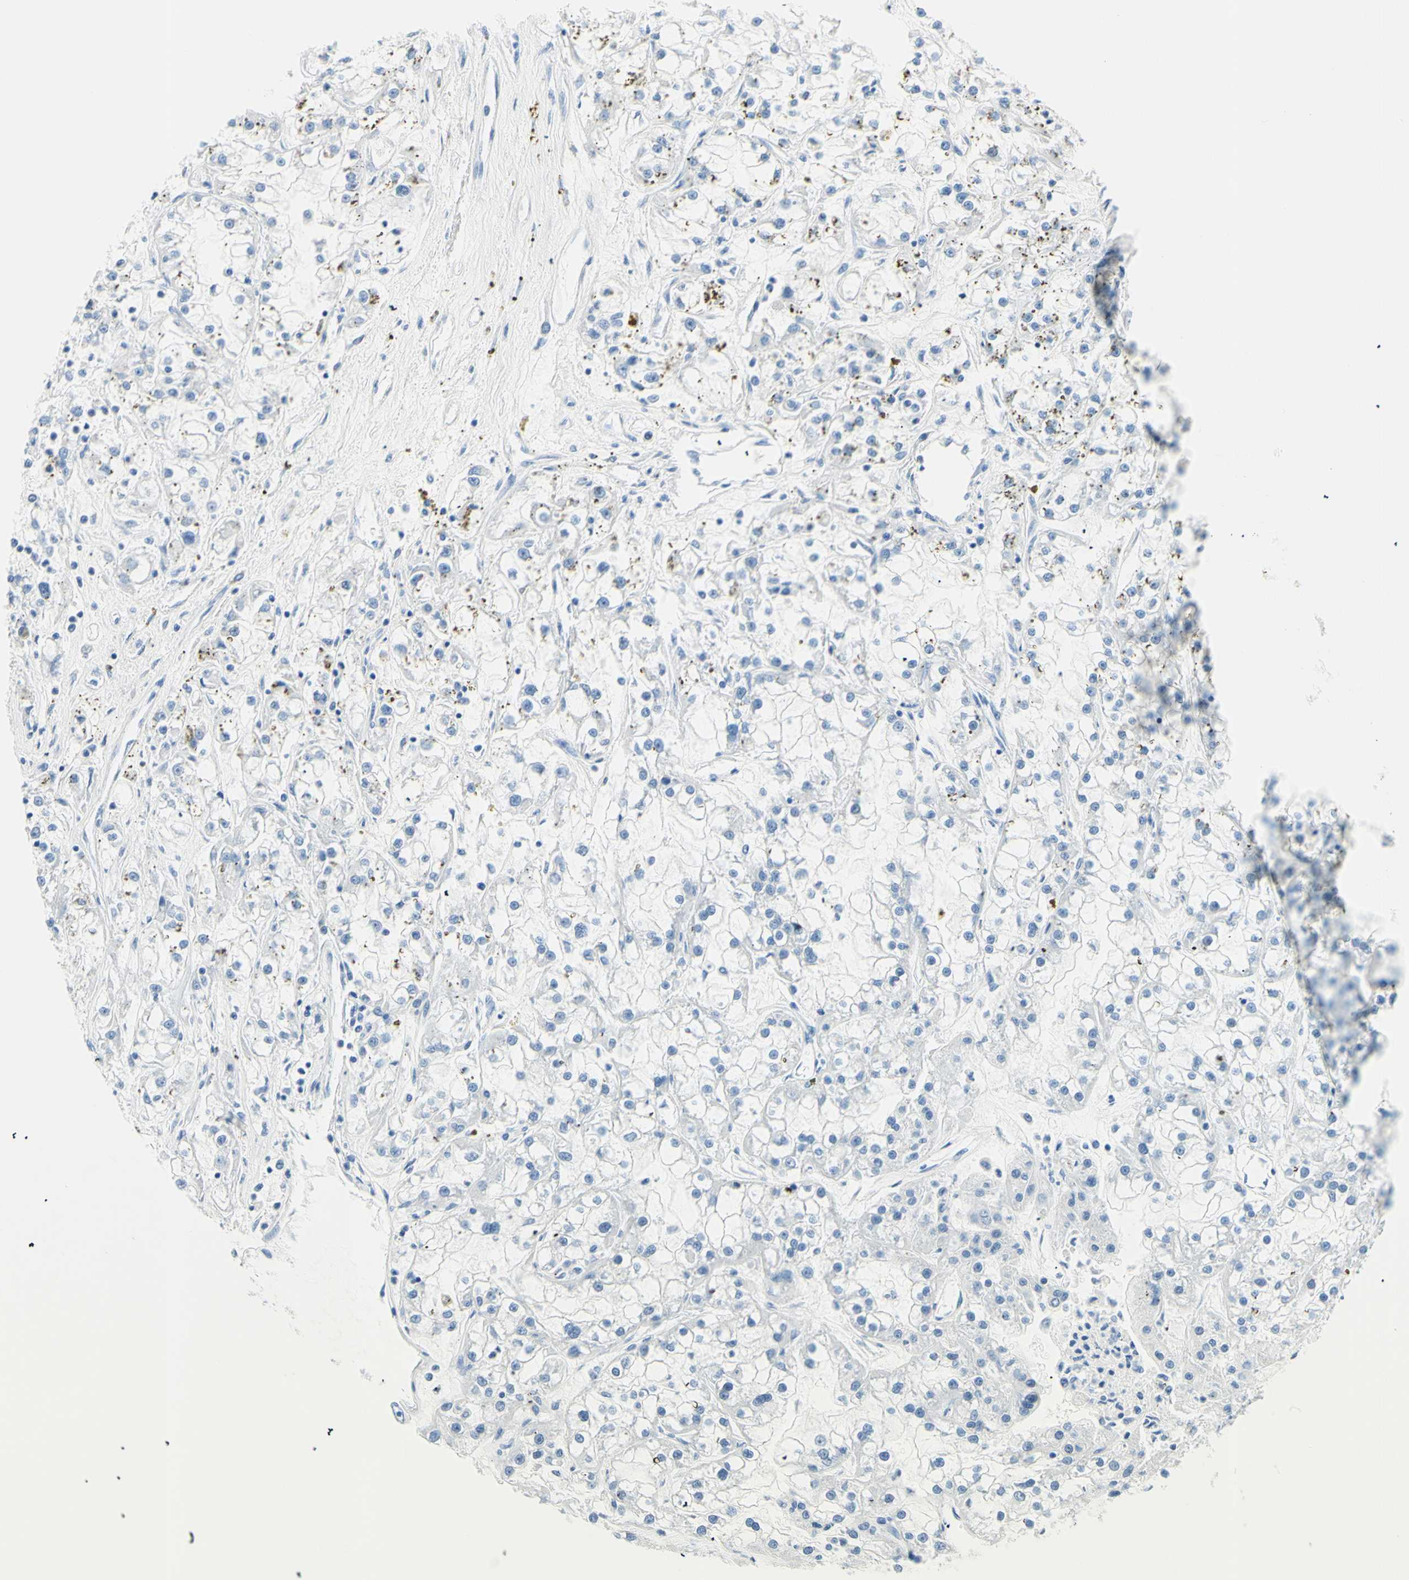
{"staining": {"intensity": "negative", "quantity": "none", "location": "none"}, "tissue": "renal cancer", "cell_type": "Tumor cells", "image_type": "cancer", "snomed": [{"axis": "morphology", "description": "Adenocarcinoma, NOS"}, {"axis": "topography", "description": "Kidney"}], "caption": "IHC photomicrograph of human adenocarcinoma (renal) stained for a protein (brown), which displays no expression in tumor cells.", "gene": "MYH2", "patient": {"sex": "female", "age": 52}}